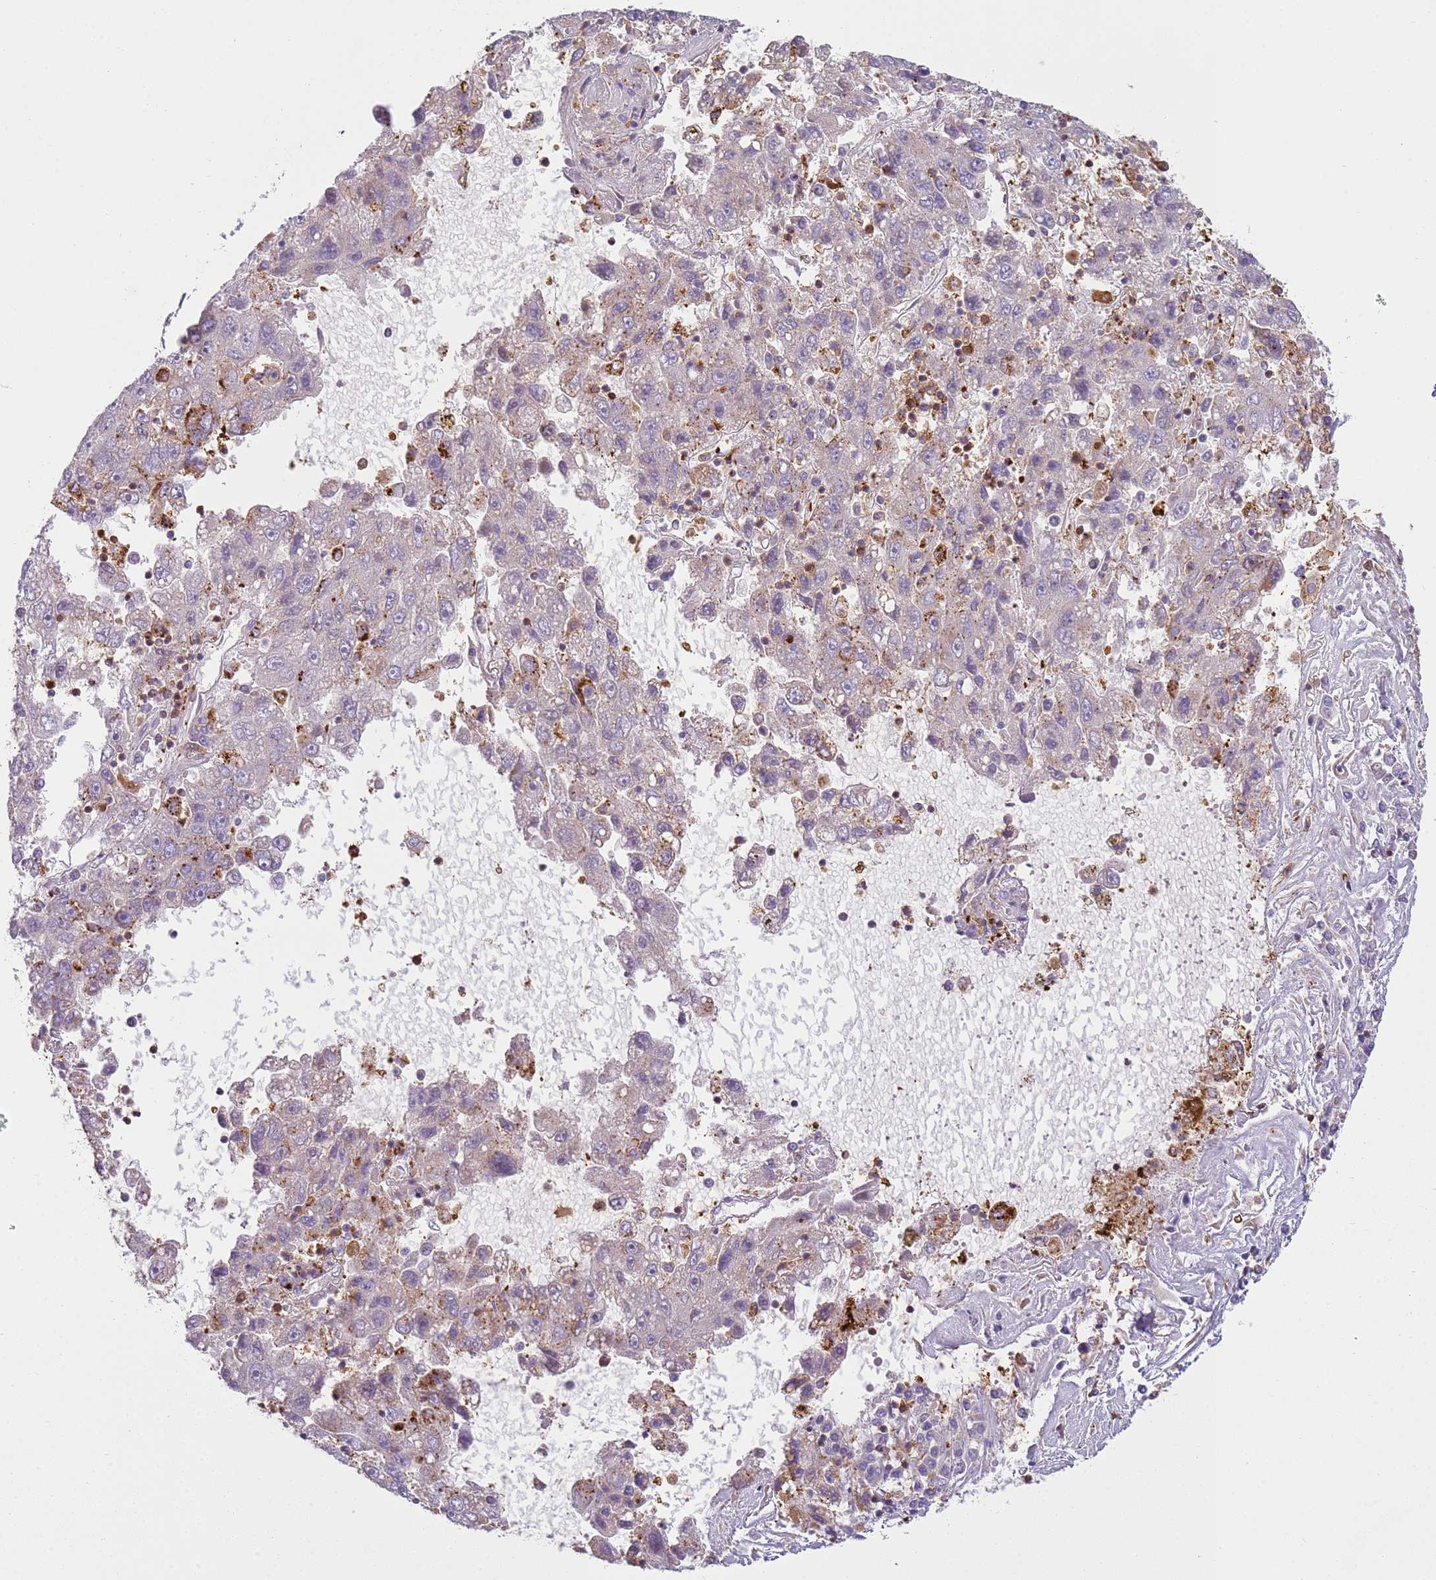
{"staining": {"intensity": "negative", "quantity": "none", "location": "none"}, "tissue": "liver cancer", "cell_type": "Tumor cells", "image_type": "cancer", "snomed": [{"axis": "morphology", "description": "Carcinoma, Hepatocellular, NOS"}, {"axis": "topography", "description": "Liver"}], "caption": "Tumor cells are negative for brown protein staining in hepatocellular carcinoma (liver).", "gene": "TTPAL", "patient": {"sex": "male", "age": 49}}